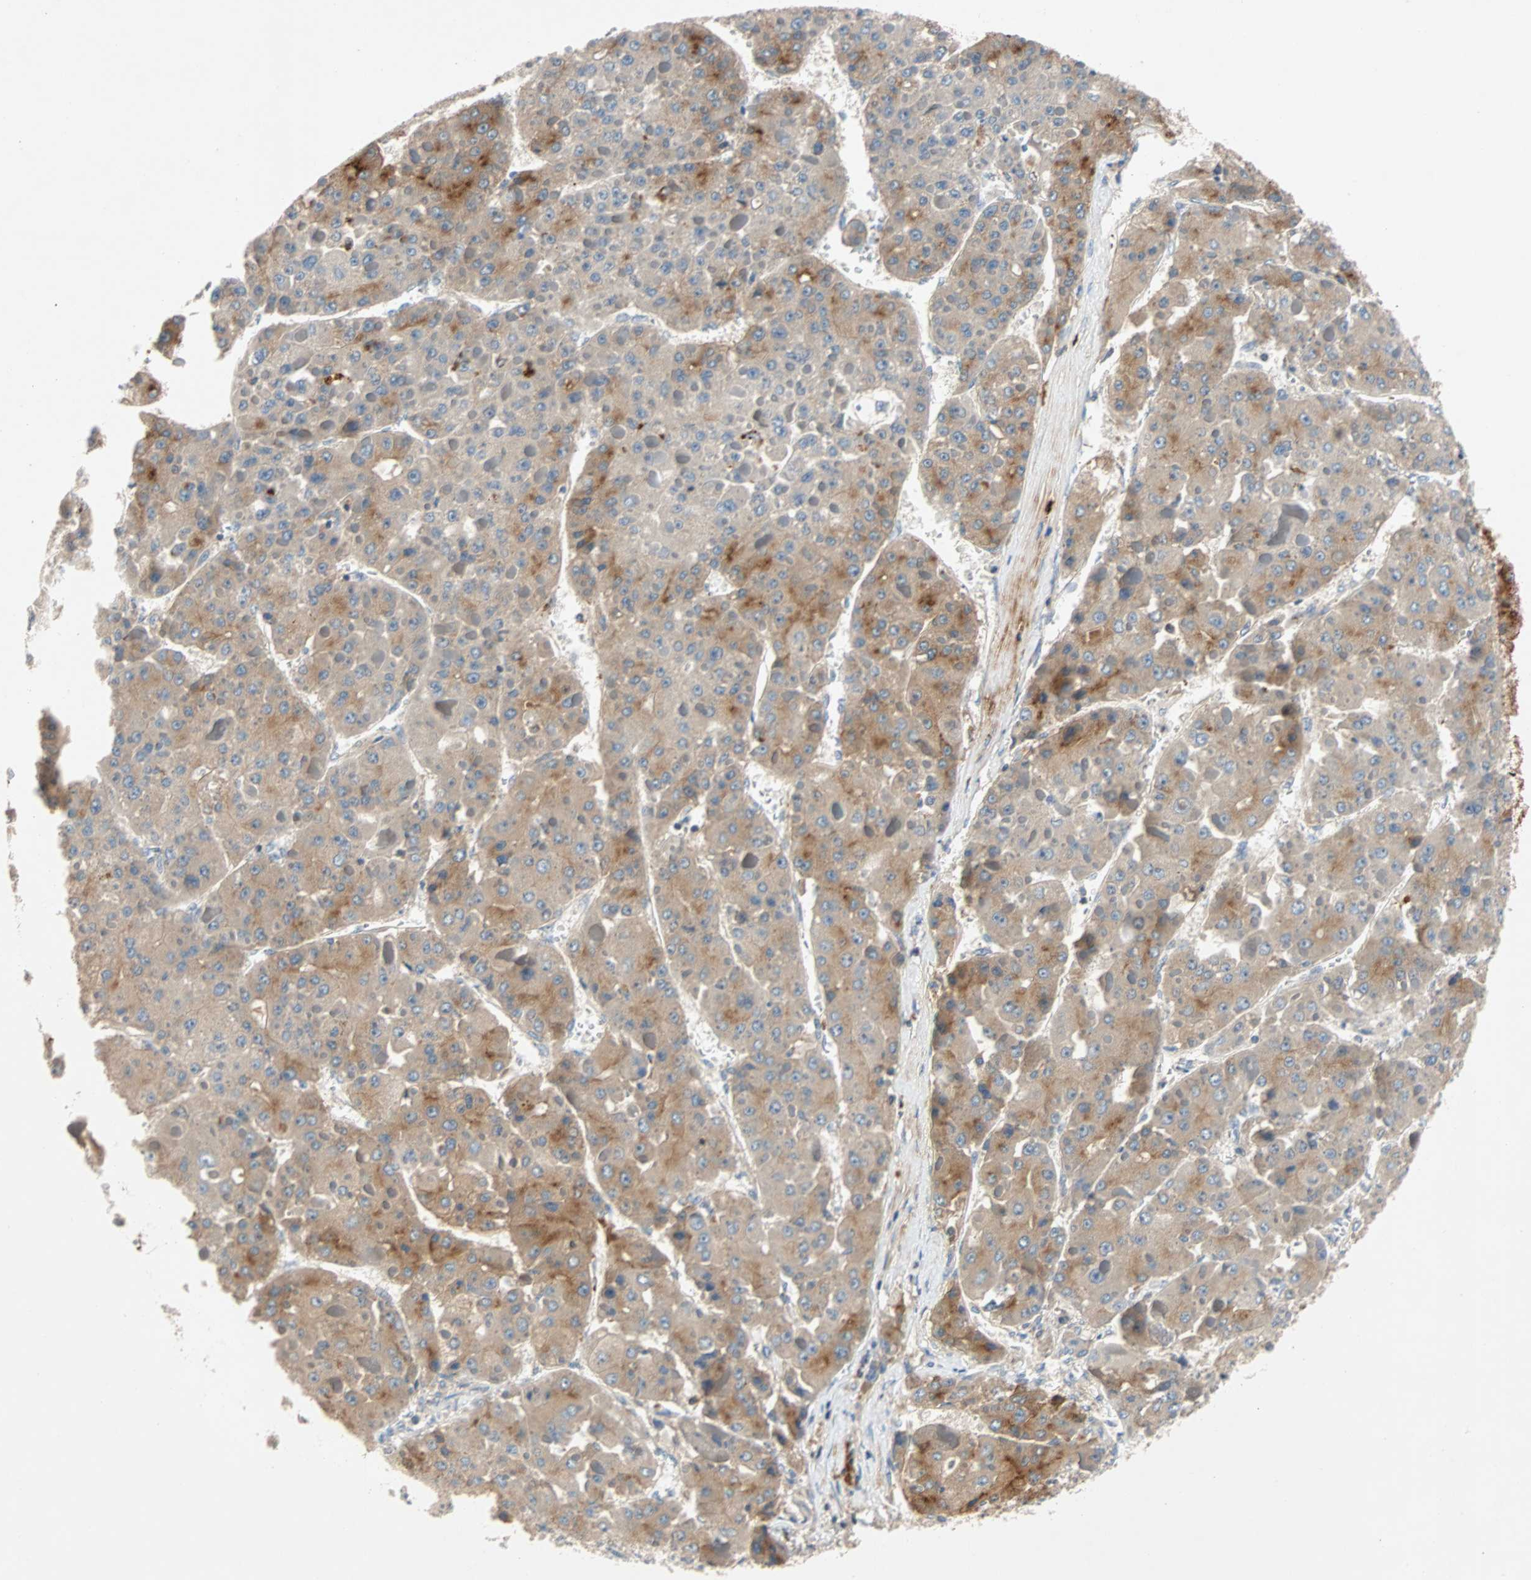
{"staining": {"intensity": "moderate", "quantity": "25%-75%", "location": "cytoplasmic/membranous"}, "tissue": "liver cancer", "cell_type": "Tumor cells", "image_type": "cancer", "snomed": [{"axis": "morphology", "description": "Carcinoma, Hepatocellular, NOS"}, {"axis": "topography", "description": "Liver"}], "caption": "High-magnification brightfield microscopy of hepatocellular carcinoma (liver) stained with DAB (brown) and counterstained with hematoxylin (blue). tumor cells exhibit moderate cytoplasmic/membranous staining is seen in about25%-75% of cells.", "gene": "MAP4K1", "patient": {"sex": "female", "age": 73}}